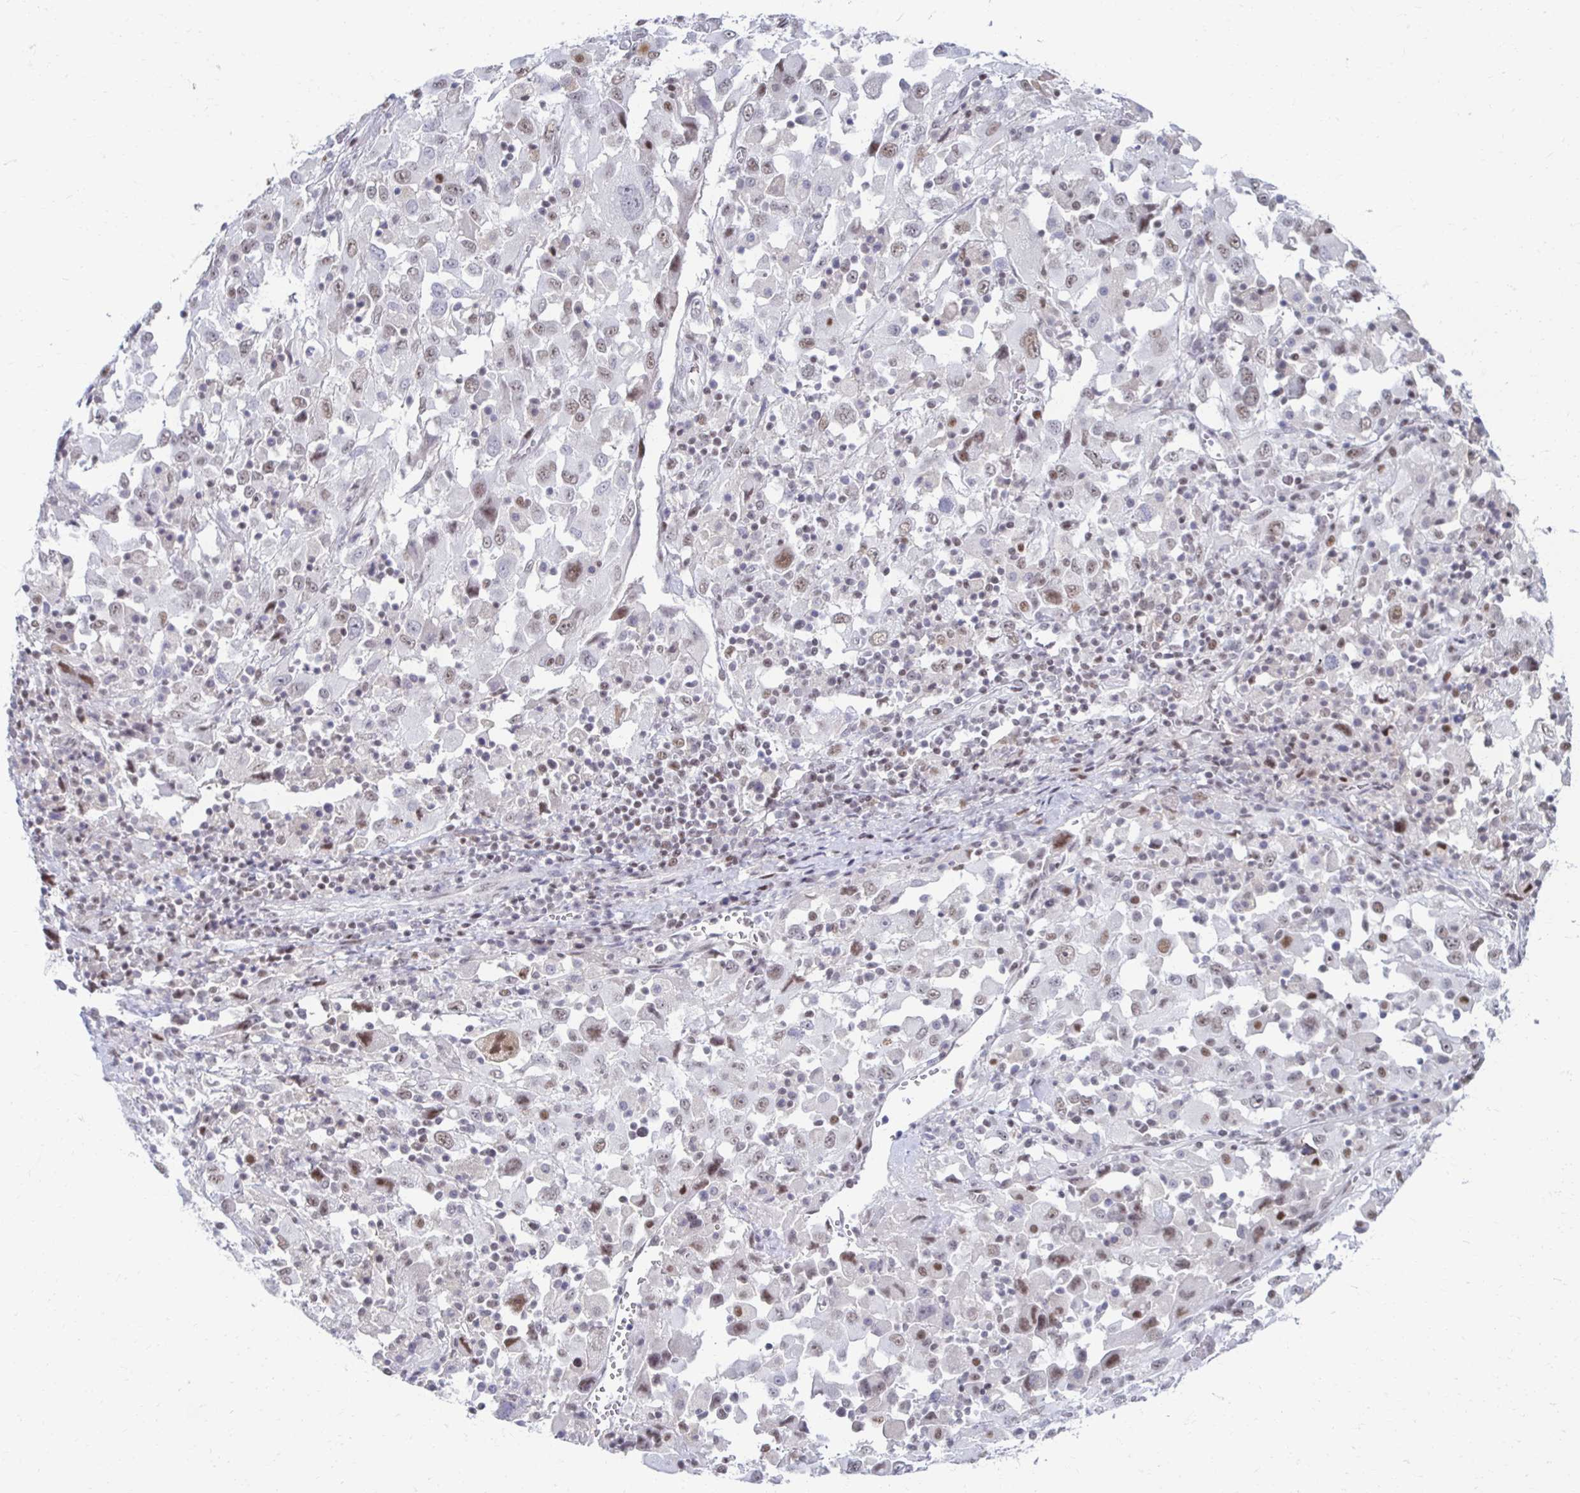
{"staining": {"intensity": "moderate", "quantity": "<25%", "location": "nuclear"}, "tissue": "melanoma", "cell_type": "Tumor cells", "image_type": "cancer", "snomed": [{"axis": "morphology", "description": "Malignant melanoma, Metastatic site"}, {"axis": "topography", "description": "Soft tissue"}], "caption": "Immunohistochemical staining of human melanoma demonstrates low levels of moderate nuclear protein staining in approximately <25% of tumor cells.", "gene": "IRF7", "patient": {"sex": "male", "age": 50}}